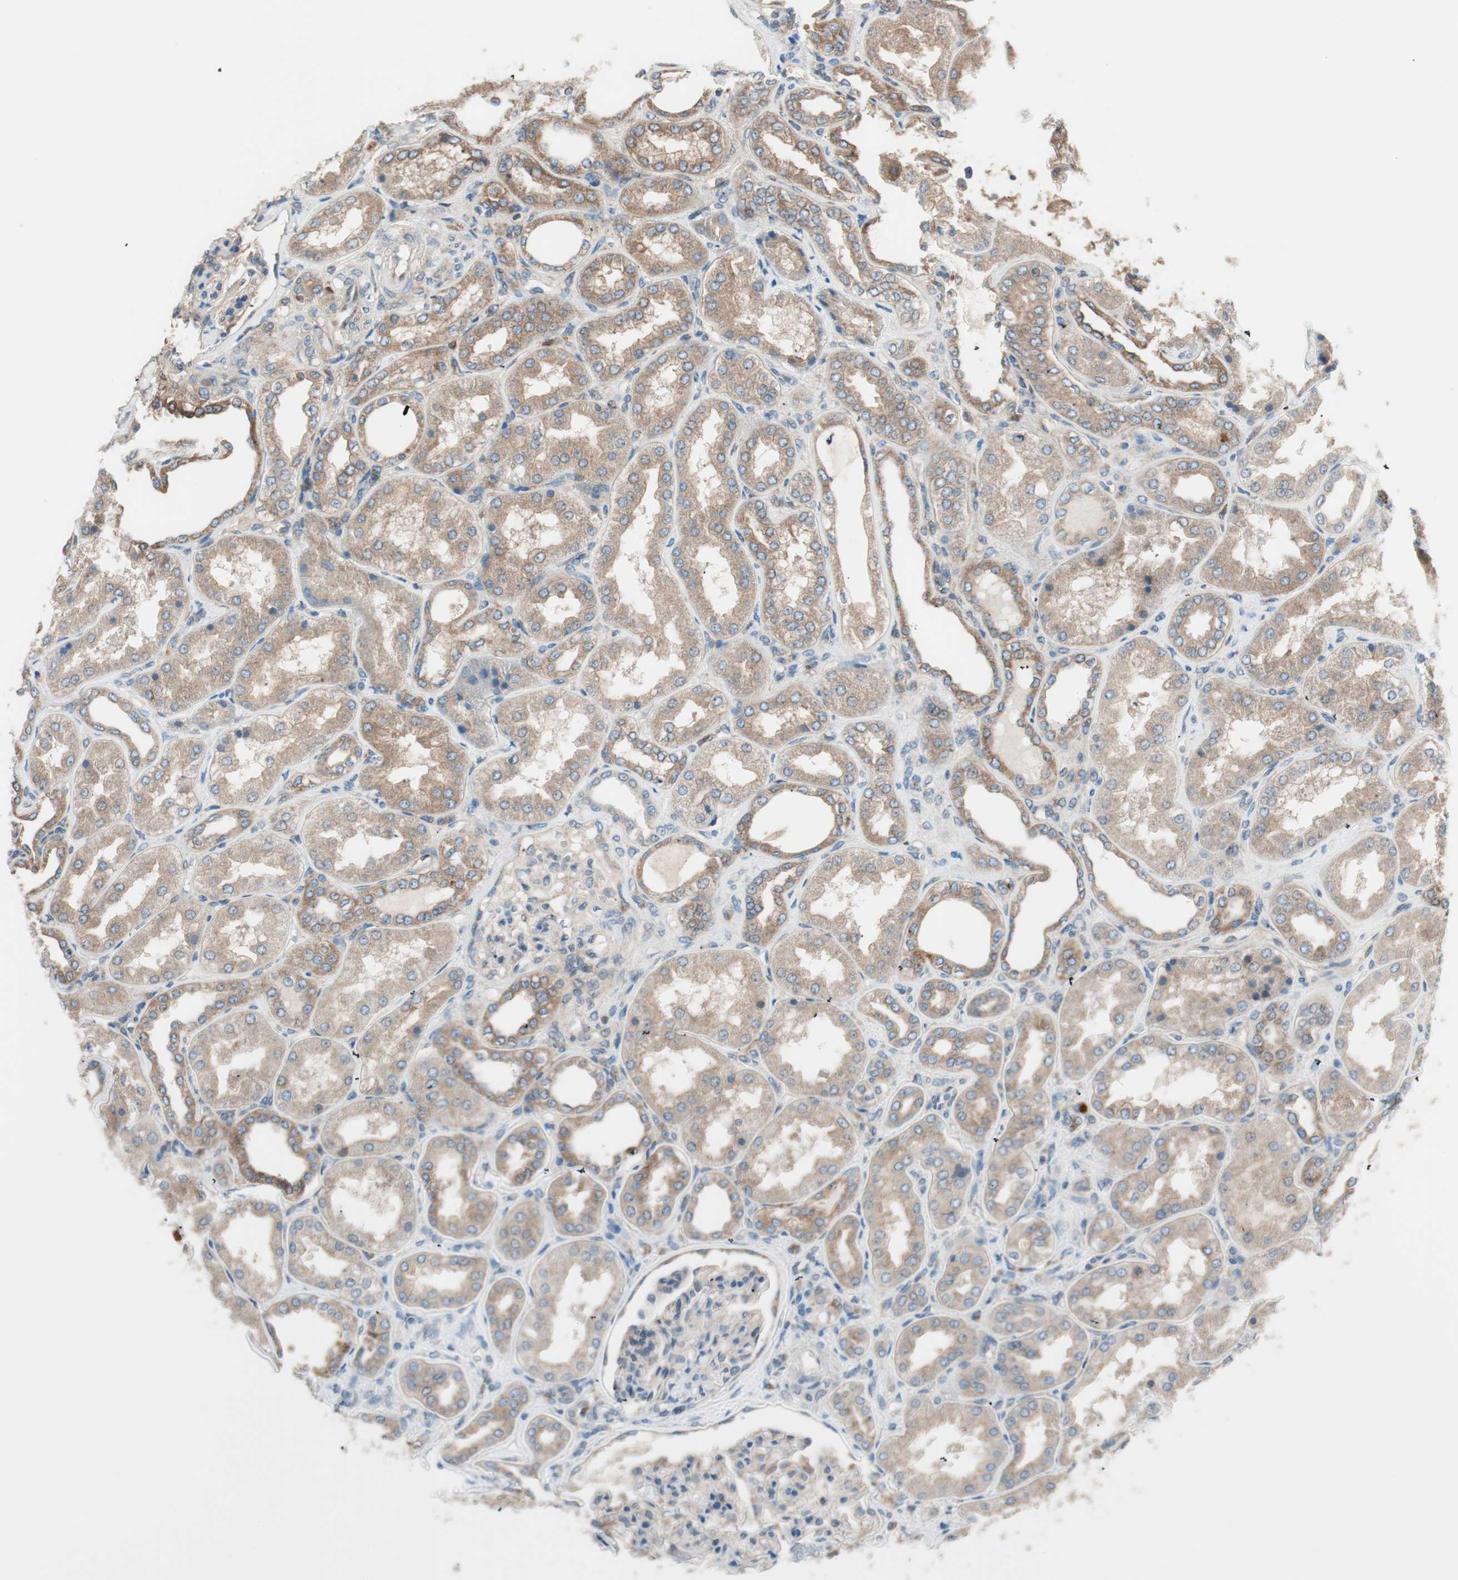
{"staining": {"intensity": "moderate", "quantity": ">75%", "location": "cytoplasmic/membranous"}, "tissue": "kidney", "cell_type": "Cells in glomeruli", "image_type": "normal", "snomed": [{"axis": "morphology", "description": "Normal tissue, NOS"}, {"axis": "topography", "description": "Kidney"}], "caption": "About >75% of cells in glomeruli in unremarkable kidney show moderate cytoplasmic/membranous protein positivity as visualized by brown immunohistochemical staining.", "gene": "RAB5A", "patient": {"sex": "female", "age": 56}}